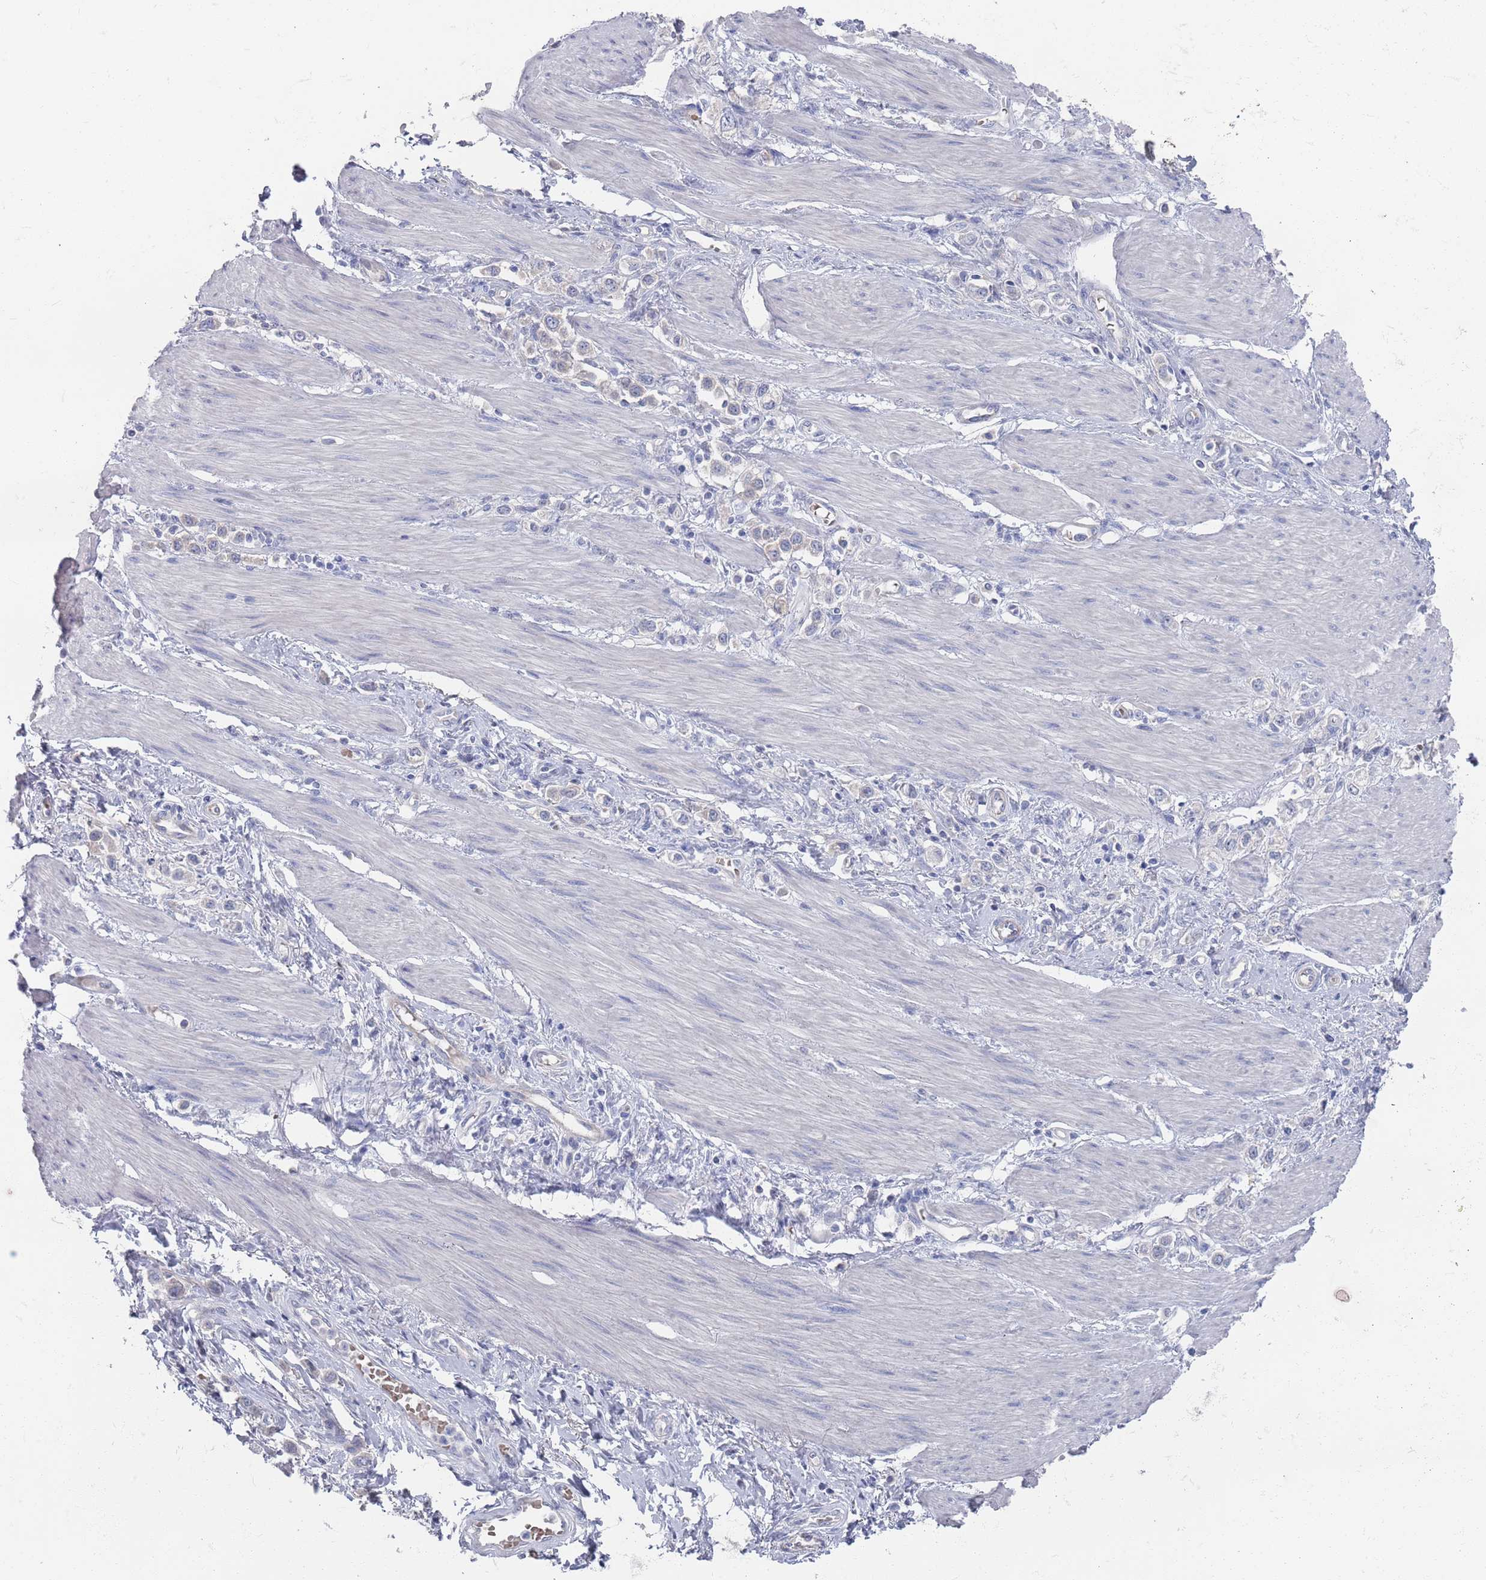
{"staining": {"intensity": "negative", "quantity": "none", "location": "none"}, "tissue": "stomach cancer", "cell_type": "Tumor cells", "image_type": "cancer", "snomed": [{"axis": "morphology", "description": "Adenocarcinoma, NOS"}, {"axis": "topography", "description": "Stomach"}], "caption": "This is an immunohistochemistry photomicrograph of human stomach cancer. There is no expression in tumor cells.", "gene": "TMCO3", "patient": {"sex": "female", "age": 65}}